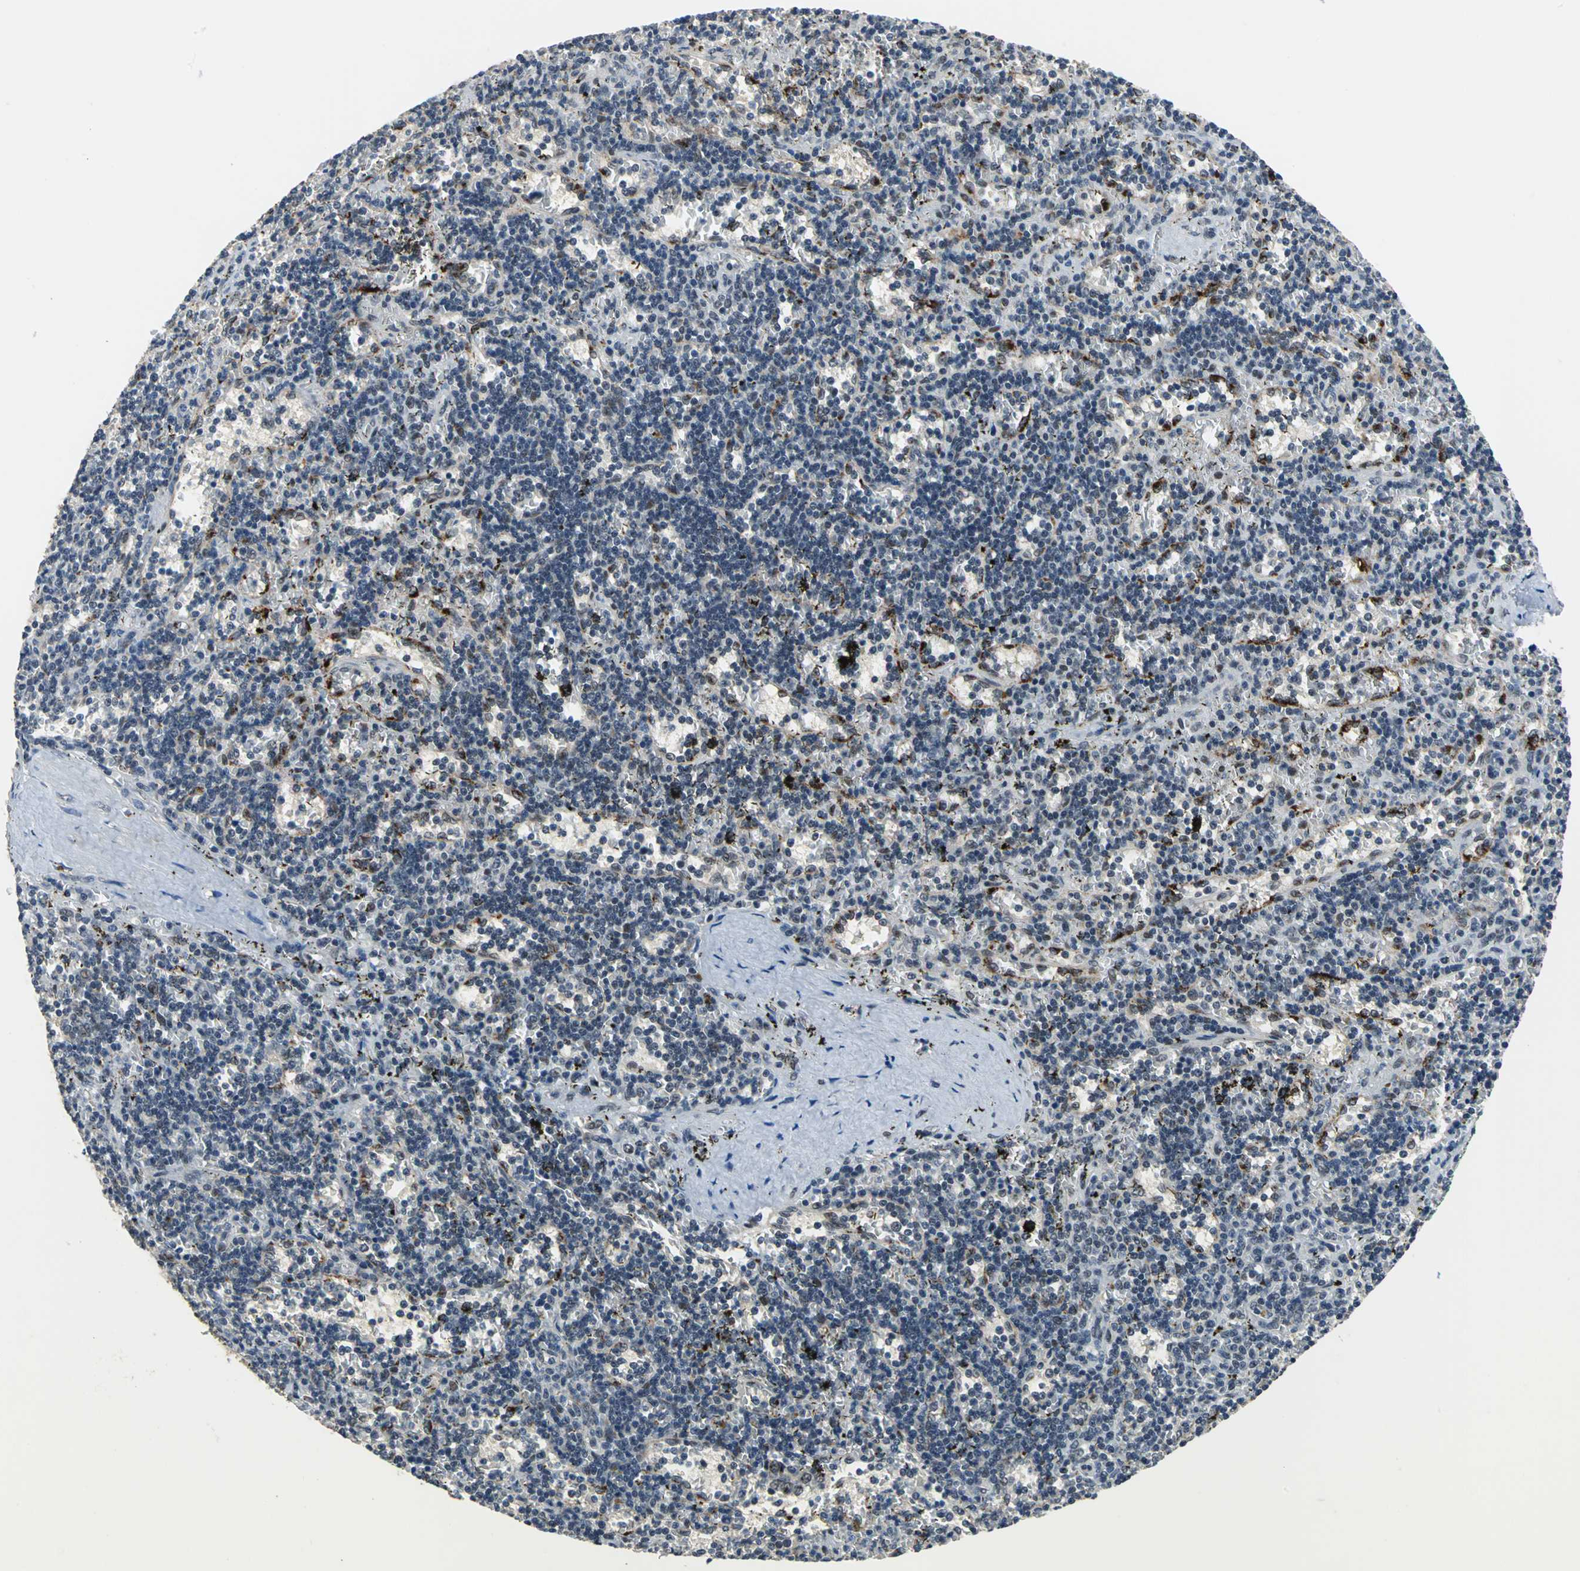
{"staining": {"intensity": "negative", "quantity": "none", "location": "none"}, "tissue": "lymphoma", "cell_type": "Tumor cells", "image_type": "cancer", "snomed": [{"axis": "morphology", "description": "Malignant lymphoma, non-Hodgkin's type, Low grade"}, {"axis": "topography", "description": "Spleen"}], "caption": "Tumor cells show no significant expression in lymphoma. (DAB (3,3'-diaminobenzidine) IHC with hematoxylin counter stain).", "gene": "ELF2", "patient": {"sex": "male", "age": 60}}